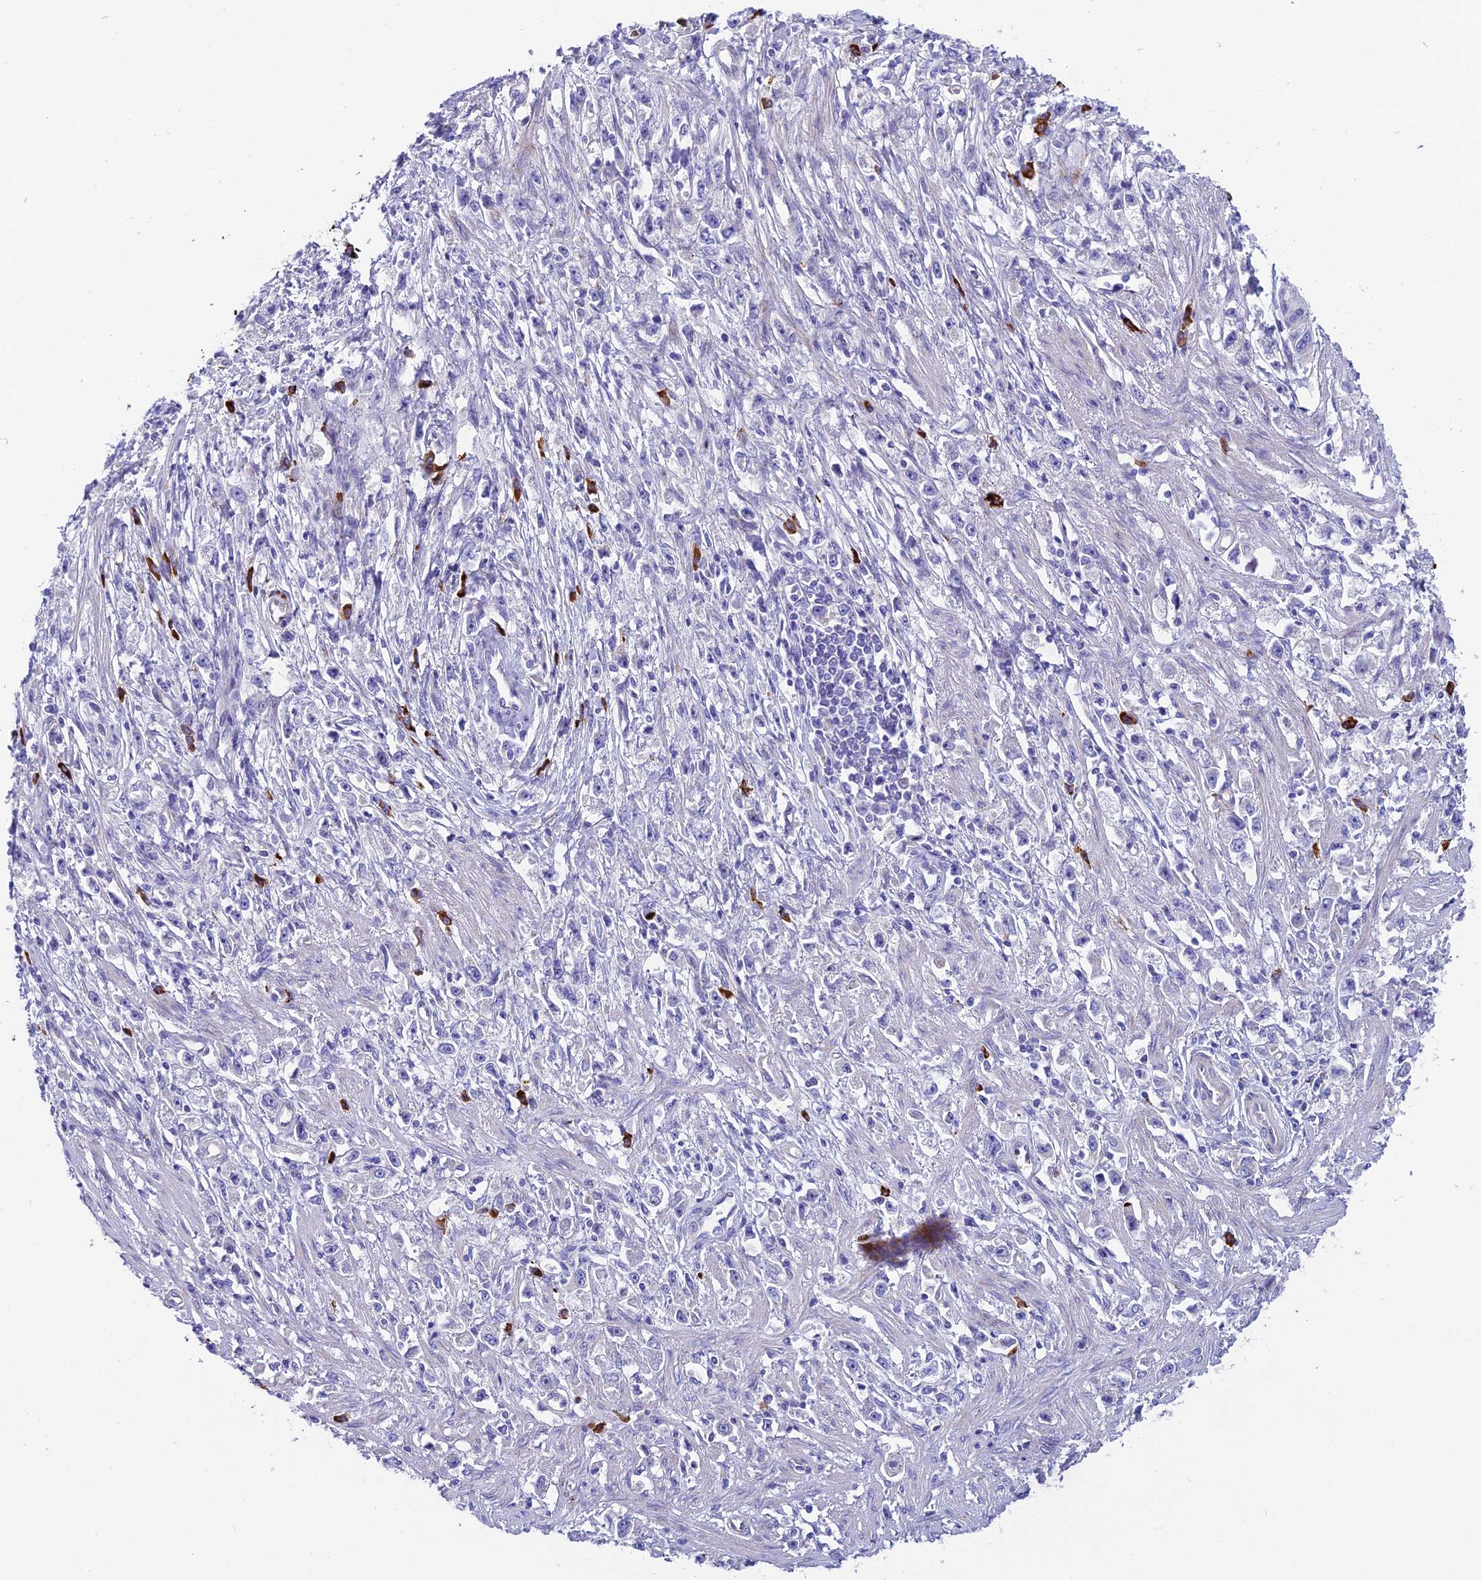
{"staining": {"intensity": "negative", "quantity": "none", "location": "none"}, "tissue": "stomach cancer", "cell_type": "Tumor cells", "image_type": "cancer", "snomed": [{"axis": "morphology", "description": "Adenocarcinoma, NOS"}, {"axis": "topography", "description": "Stomach"}], "caption": "Tumor cells show no significant protein positivity in adenocarcinoma (stomach).", "gene": "MACIR", "patient": {"sex": "female", "age": 59}}